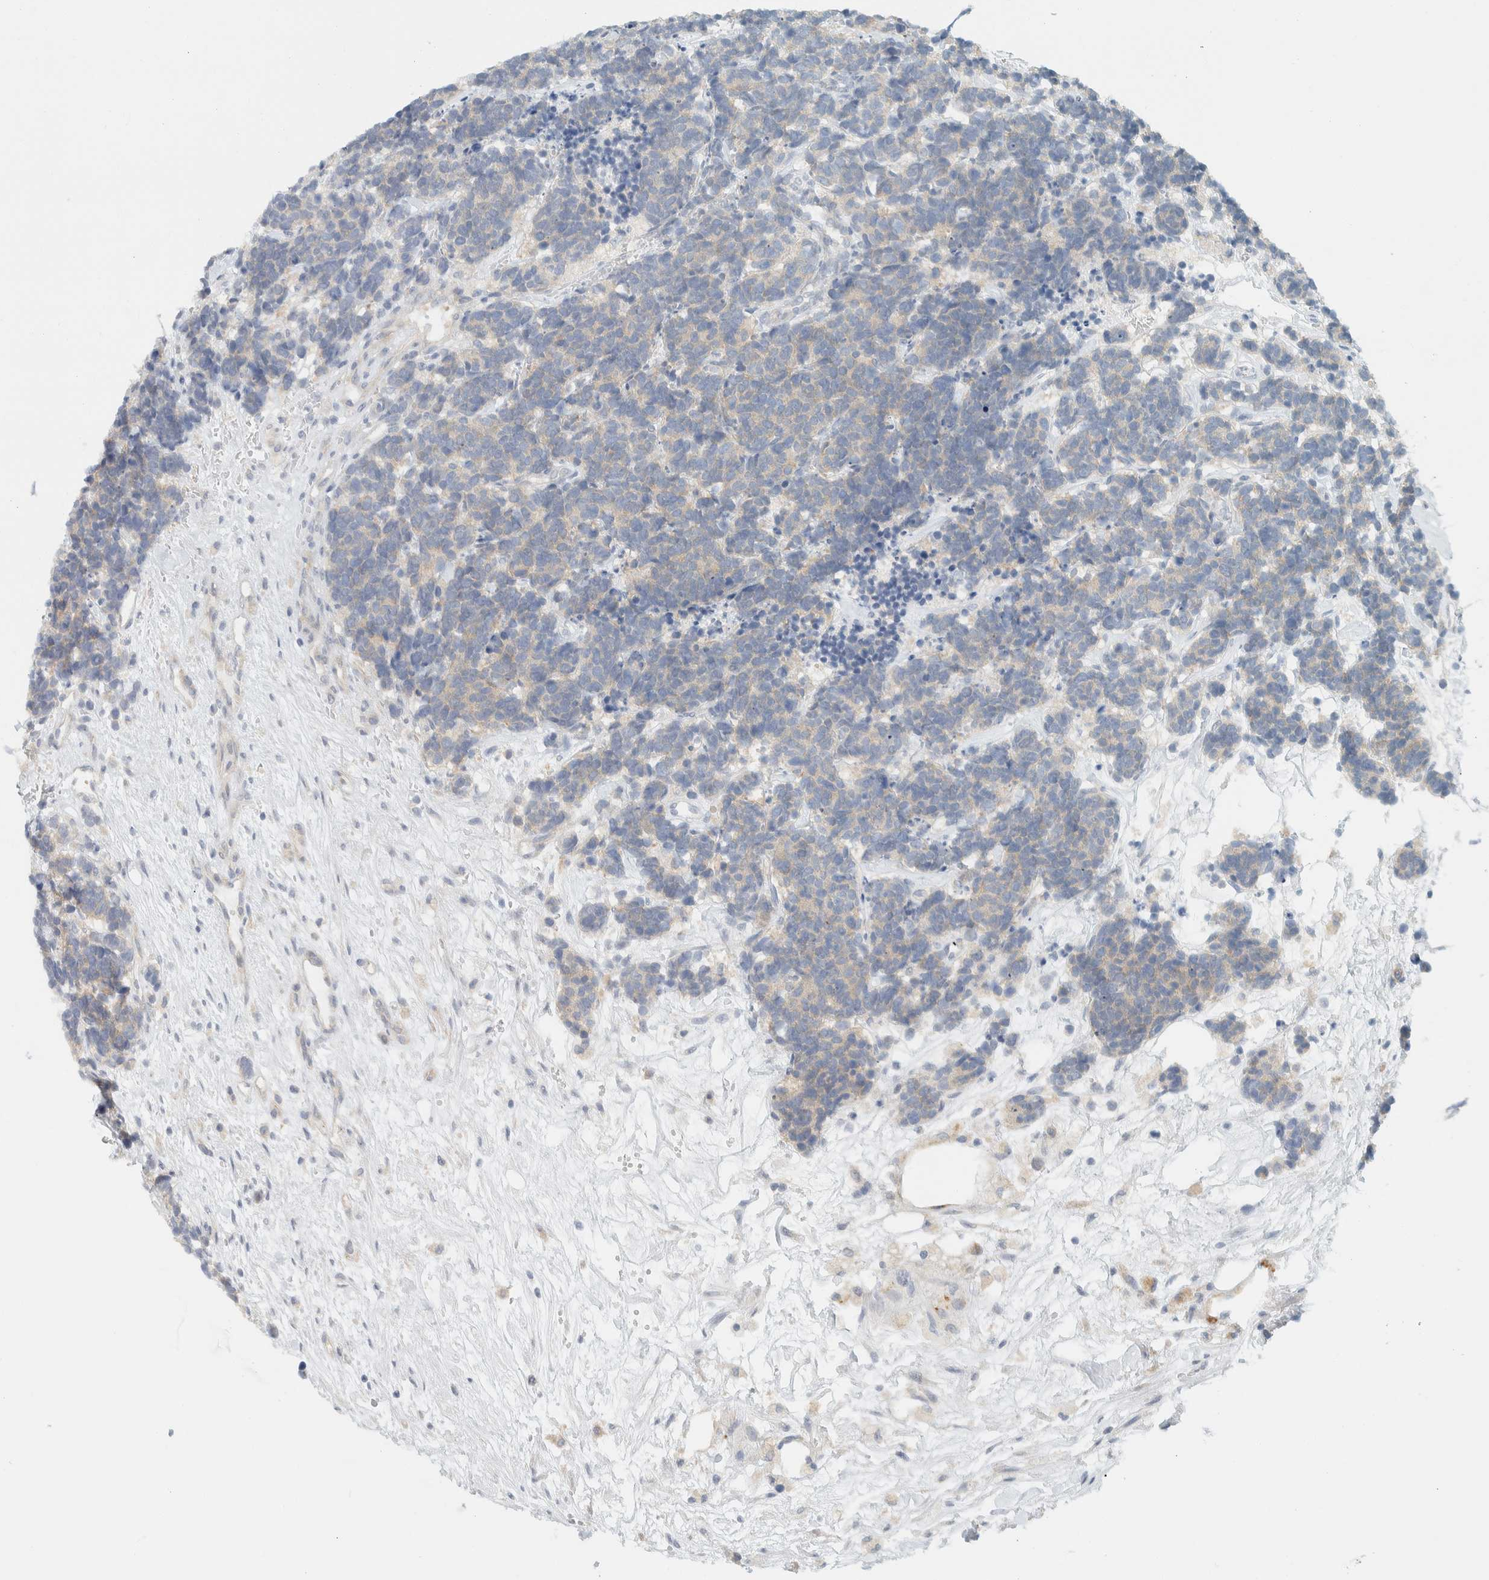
{"staining": {"intensity": "negative", "quantity": "none", "location": "none"}, "tissue": "carcinoid", "cell_type": "Tumor cells", "image_type": "cancer", "snomed": [{"axis": "morphology", "description": "Carcinoma, NOS"}, {"axis": "morphology", "description": "Carcinoid, malignant, NOS"}, {"axis": "topography", "description": "Urinary bladder"}], "caption": "Immunohistochemistry (IHC) of human carcinoid exhibits no staining in tumor cells.", "gene": "PTGES3L-AARSD1", "patient": {"sex": "male", "age": 57}}